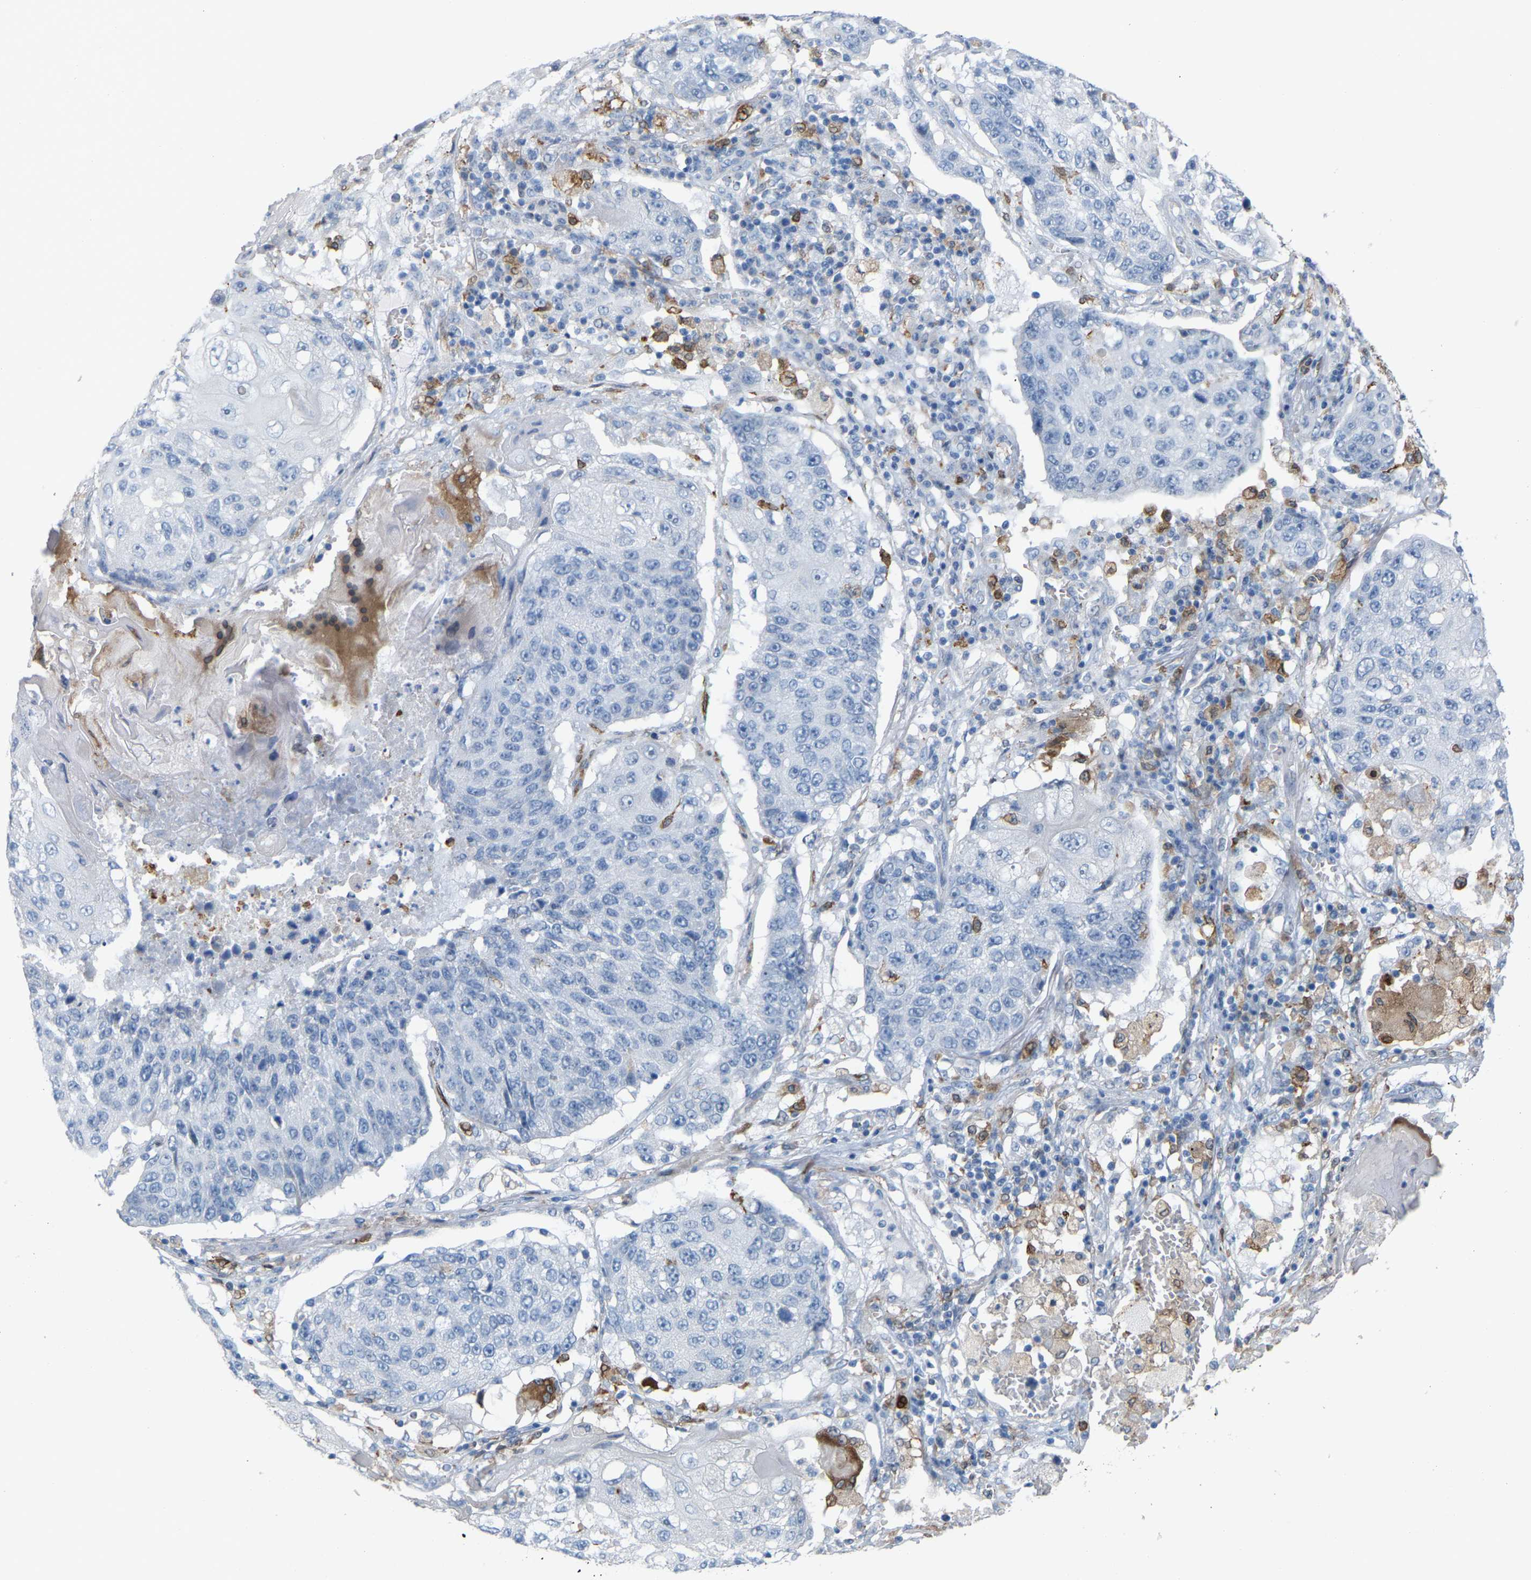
{"staining": {"intensity": "negative", "quantity": "none", "location": "none"}, "tissue": "lung cancer", "cell_type": "Tumor cells", "image_type": "cancer", "snomed": [{"axis": "morphology", "description": "Squamous cell carcinoma, NOS"}, {"axis": "topography", "description": "Lung"}], "caption": "This histopathology image is of lung cancer (squamous cell carcinoma) stained with IHC to label a protein in brown with the nuclei are counter-stained blue. There is no staining in tumor cells.", "gene": "PTGS1", "patient": {"sex": "male", "age": 61}}